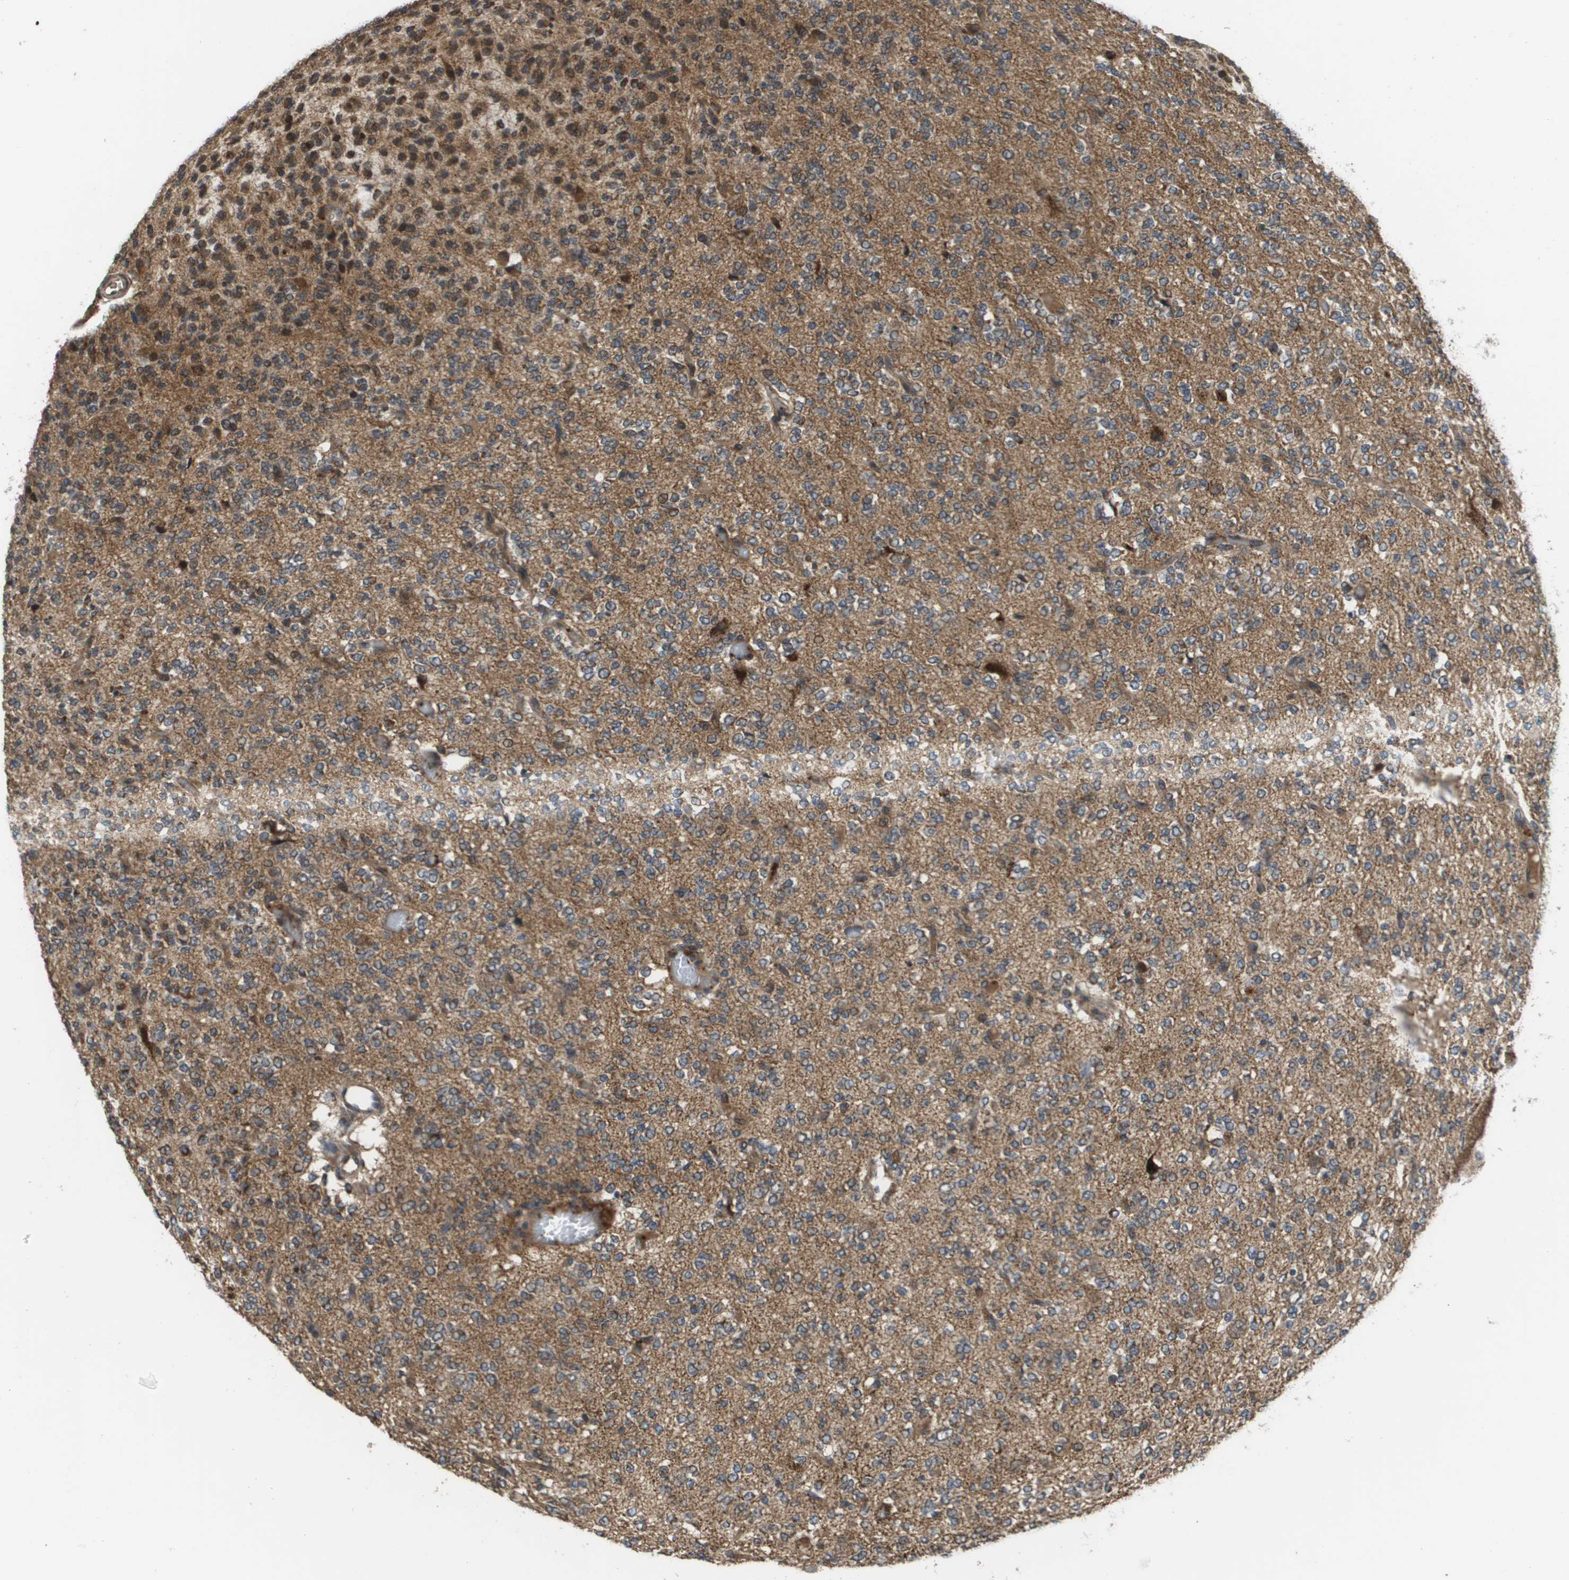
{"staining": {"intensity": "moderate", "quantity": ">75%", "location": "cytoplasmic/membranous"}, "tissue": "glioma", "cell_type": "Tumor cells", "image_type": "cancer", "snomed": [{"axis": "morphology", "description": "Glioma, malignant, Low grade"}, {"axis": "topography", "description": "Brain"}], "caption": "DAB immunohistochemical staining of malignant glioma (low-grade) displays moderate cytoplasmic/membranous protein staining in about >75% of tumor cells.", "gene": "RBM38", "patient": {"sex": "male", "age": 38}}